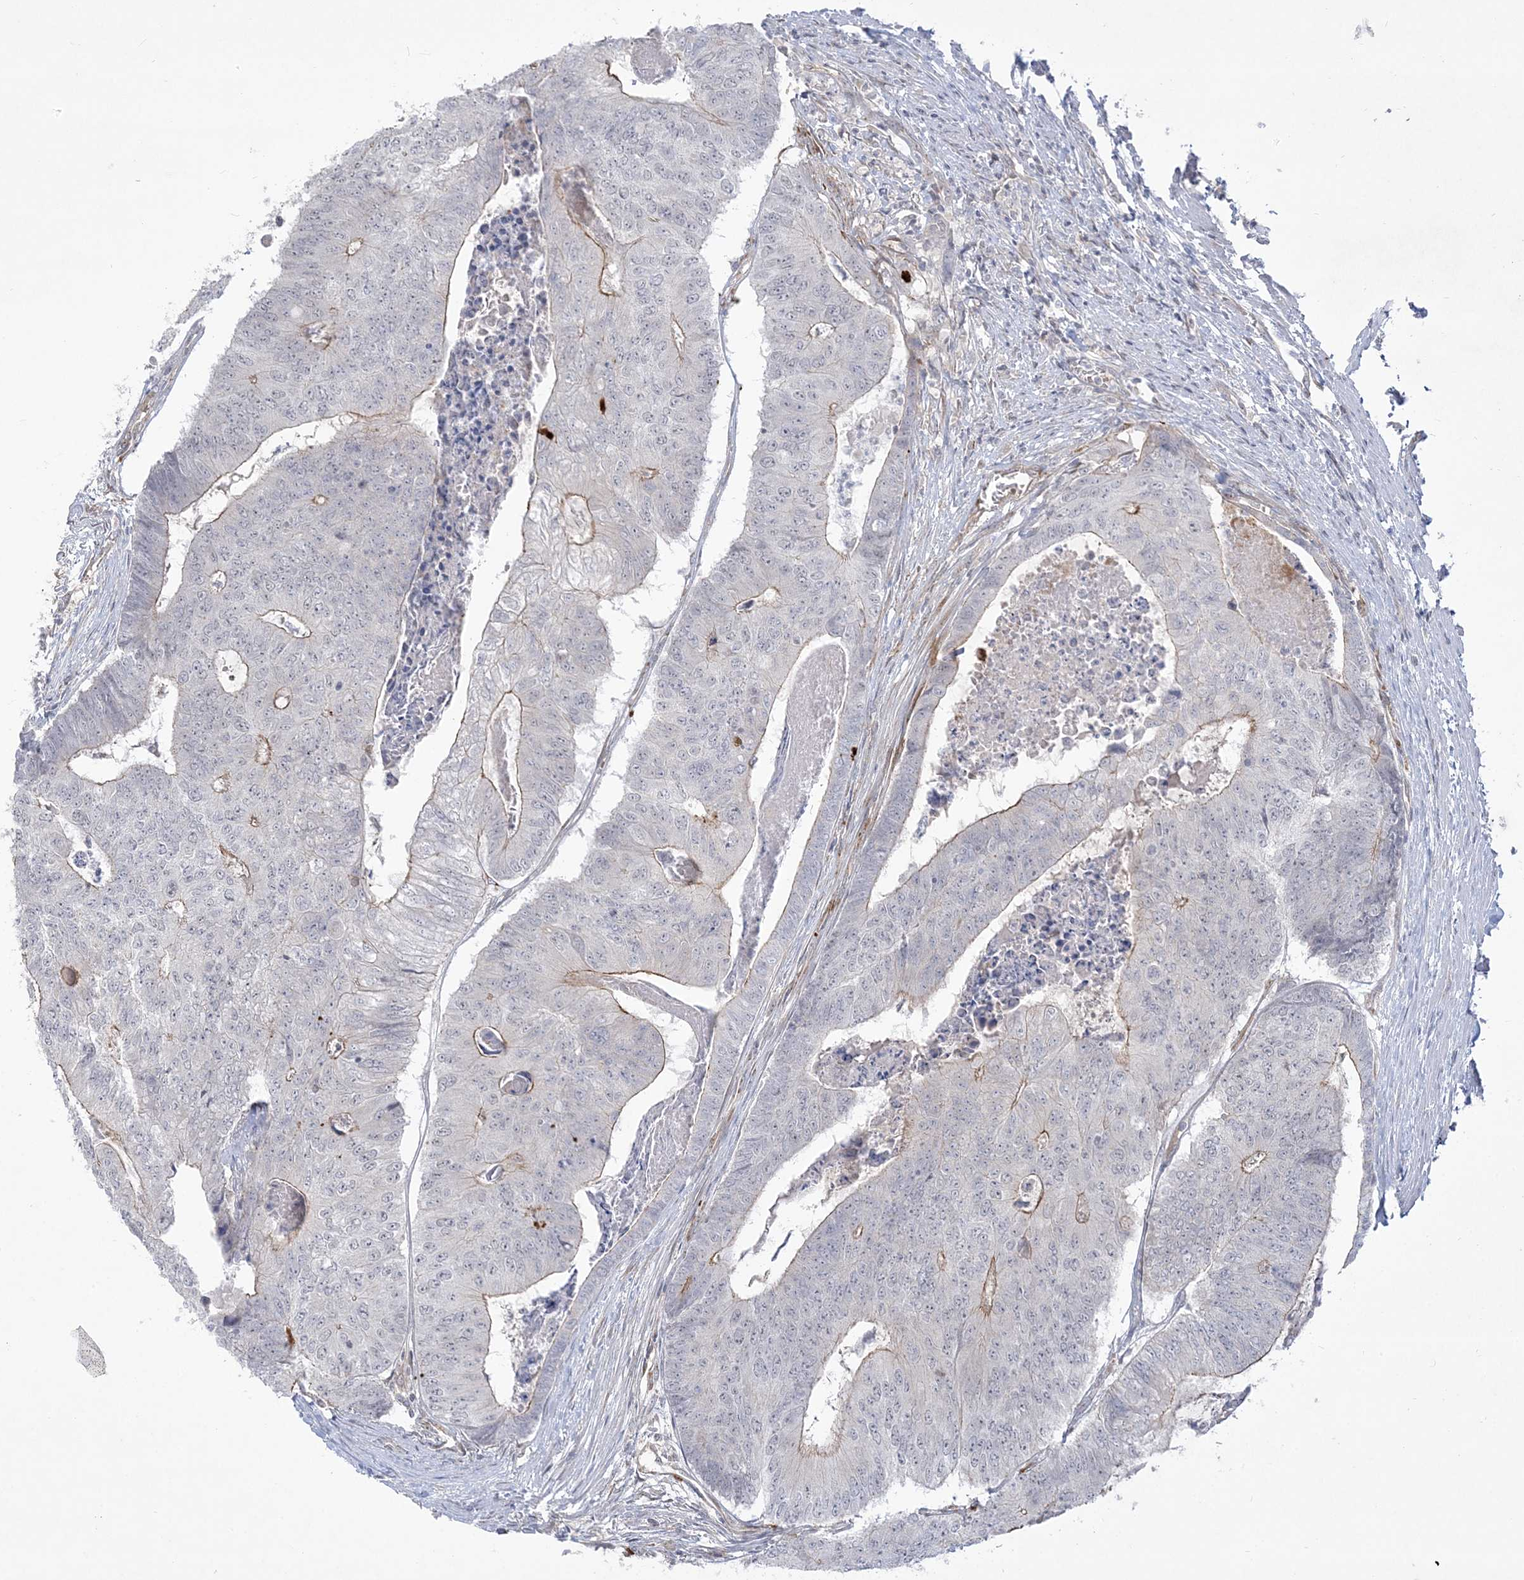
{"staining": {"intensity": "moderate", "quantity": "<25%", "location": "cytoplasmic/membranous"}, "tissue": "colorectal cancer", "cell_type": "Tumor cells", "image_type": "cancer", "snomed": [{"axis": "morphology", "description": "Adenocarcinoma, NOS"}, {"axis": "topography", "description": "Colon"}], "caption": "Protein analysis of colorectal cancer (adenocarcinoma) tissue exhibits moderate cytoplasmic/membranous positivity in approximately <25% of tumor cells. (IHC, brightfield microscopy, high magnification).", "gene": "ADAMTS12", "patient": {"sex": "female", "age": 67}}